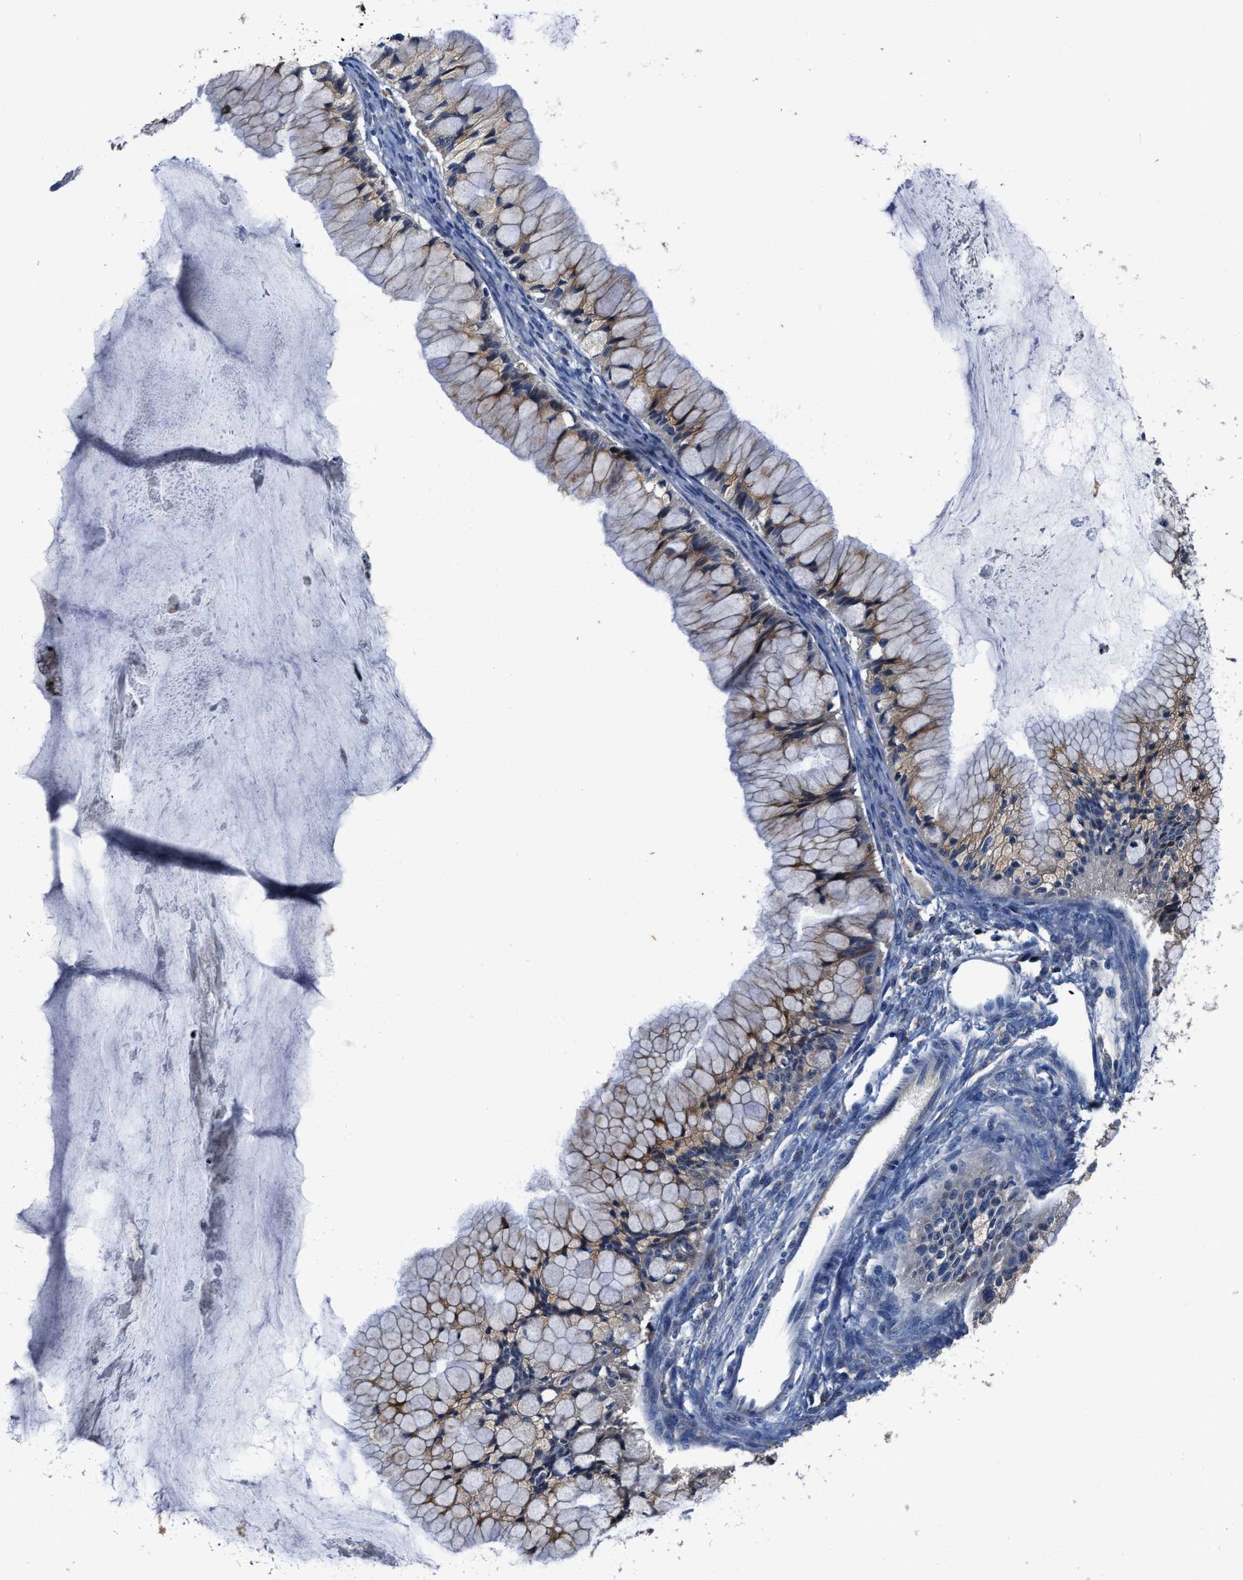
{"staining": {"intensity": "moderate", "quantity": ">75%", "location": "cytoplasmic/membranous"}, "tissue": "ovarian cancer", "cell_type": "Tumor cells", "image_type": "cancer", "snomed": [{"axis": "morphology", "description": "Cystadenocarcinoma, mucinous, NOS"}, {"axis": "topography", "description": "Ovary"}], "caption": "Approximately >75% of tumor cells in human ovarian mucinous cystadenocarcinoma show moderate cytoplasmic/membranous protein staining as visualized by brown immunohistochemical staining.", "gene": "UBR4", "patient": {"sex": "female", "age": 57}}